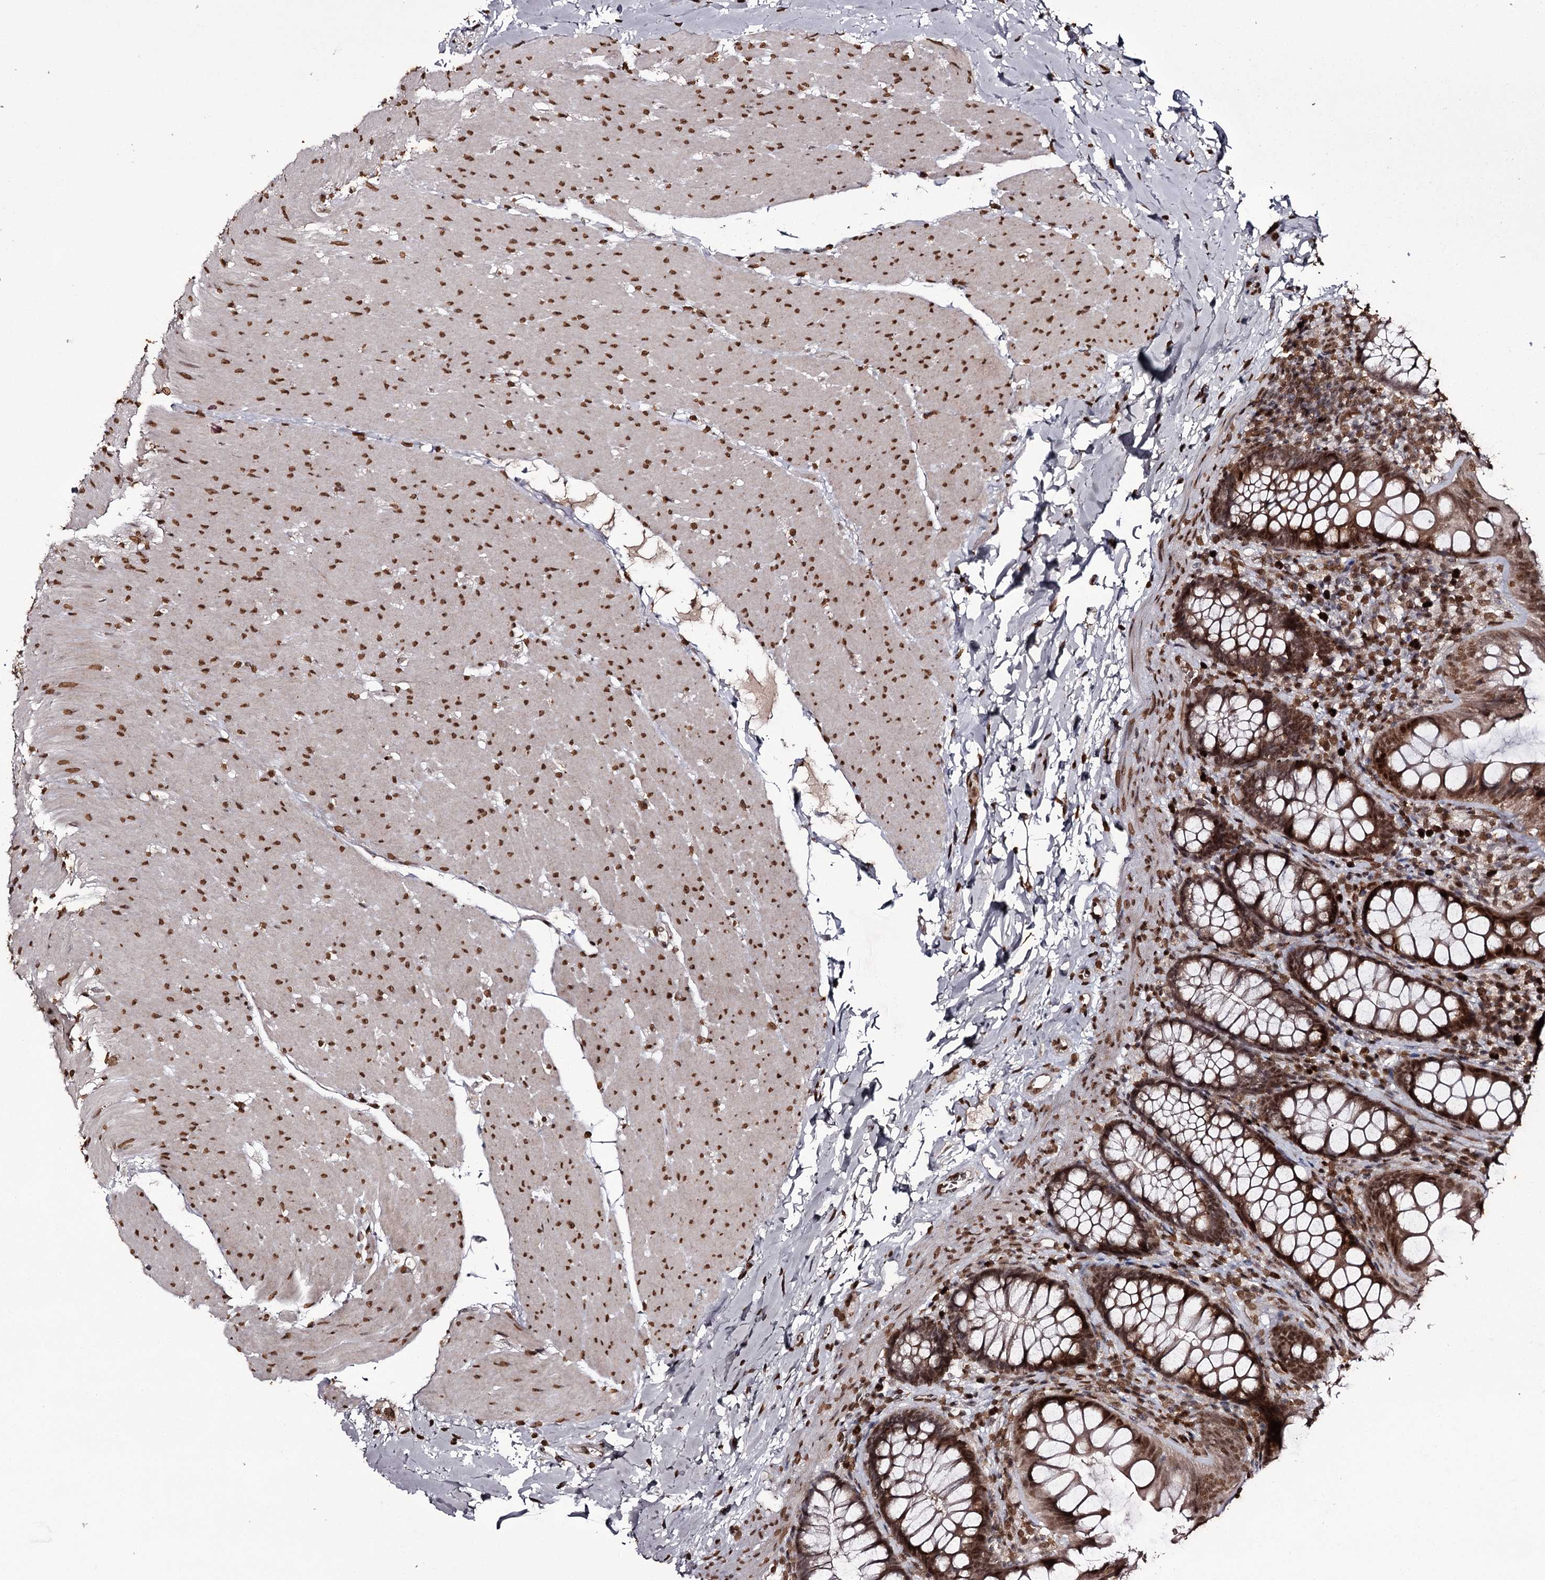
{"staining": {"intensity": "strong", "quantity": ">75%", "location": "cytoplasmic/membranous,nuclear"}, "tissue": "colon", "cell_type": "Endothelial cells", "image_type": "normal", "snomed": [{"axis": "morphology", "description": "Normal tissue, NOS"}, {"axis": "topography", "description": "Colon"}], "caption": "A histopathology image of human colon stained for a protein exhibits strong cytoplasmic/membranous,nuclear brown staining in endothelial cells.", "gene": "THYN1", "patient": {"sex": "female", "age": 62}}